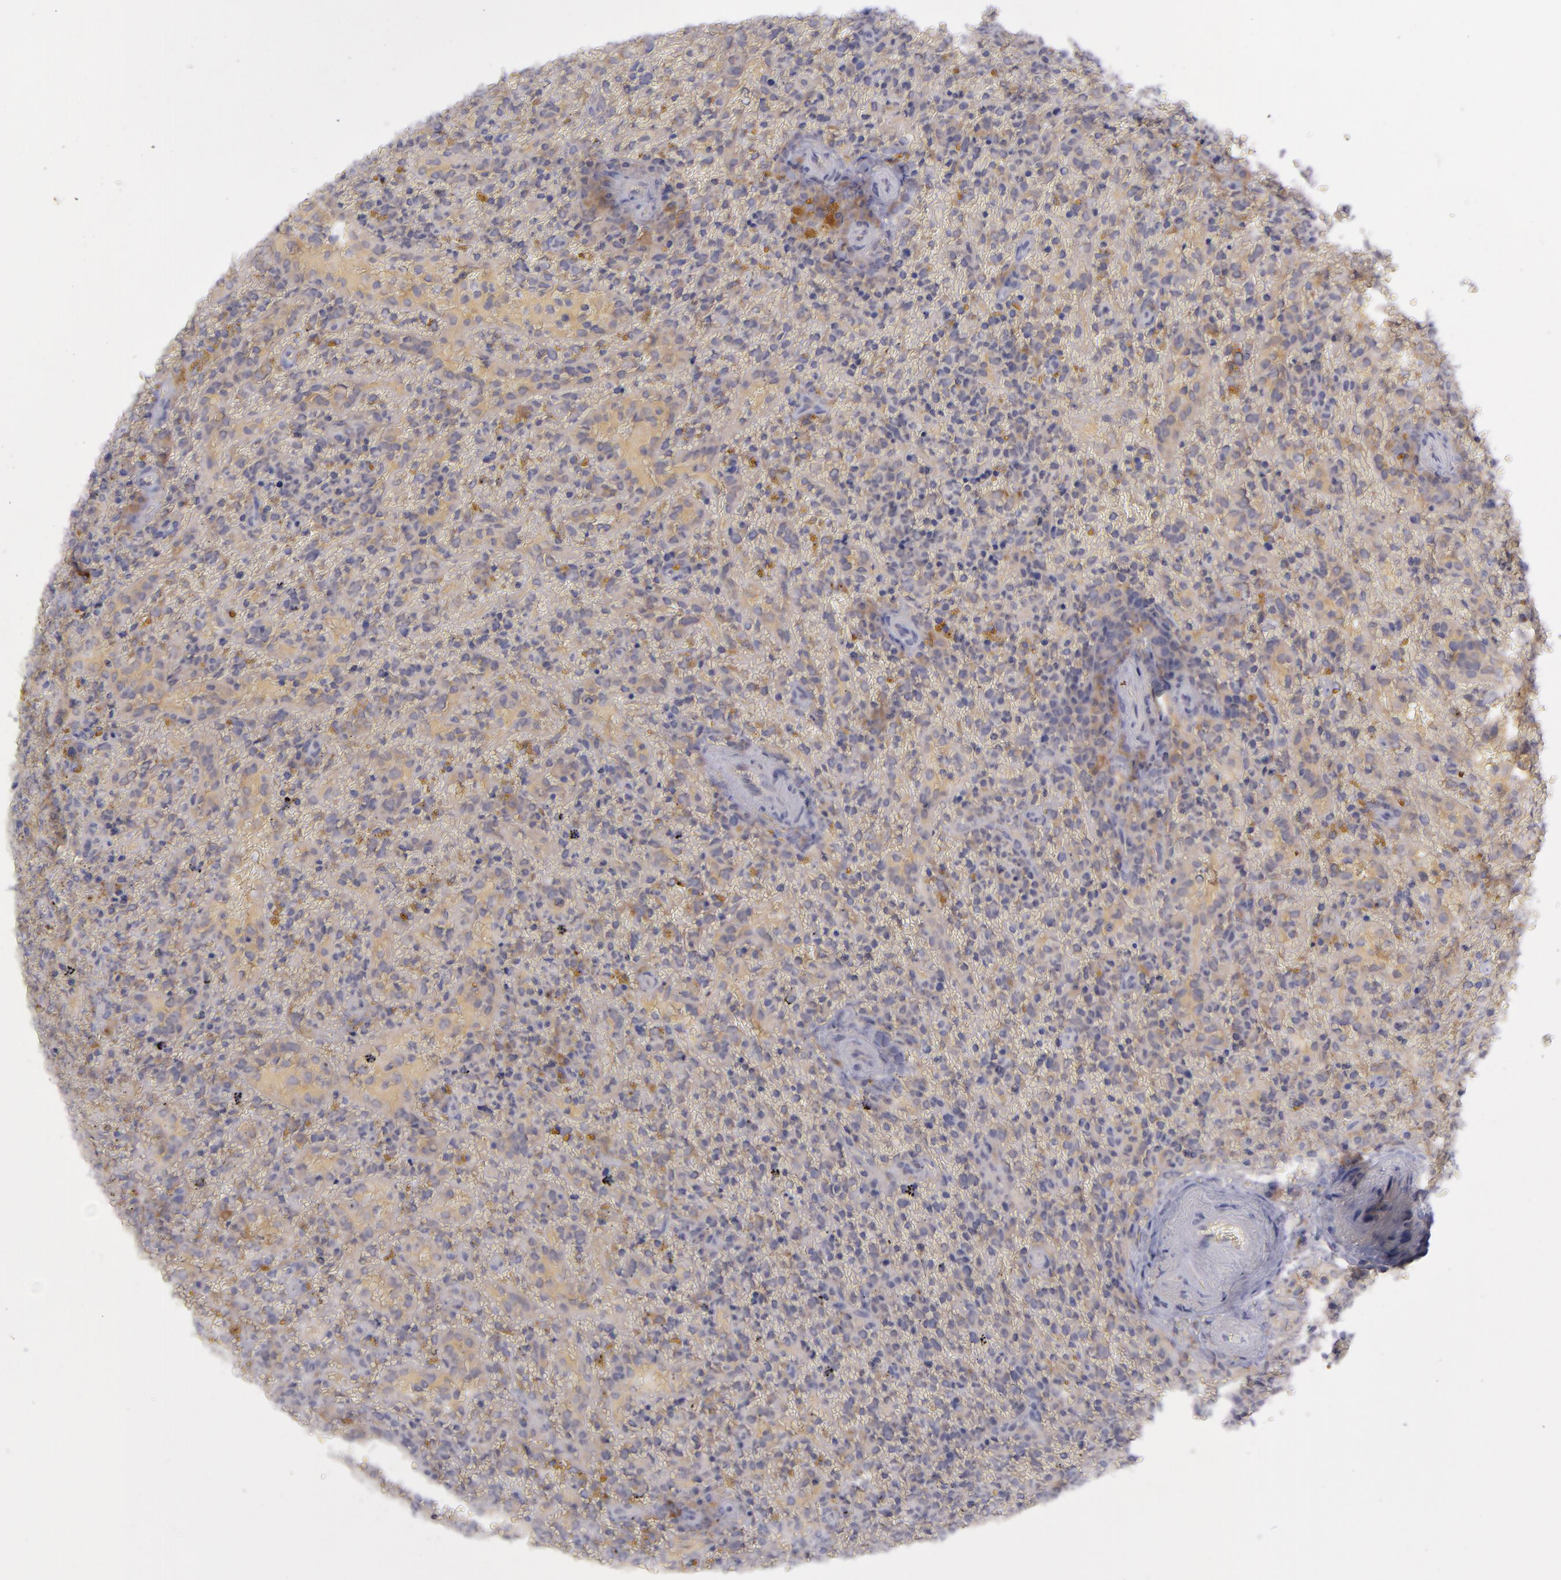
{"staining": {"intensity": "weak", "quantity": "25%-75%", "location": "cytoplasmic/membranous"}, "tissue": "lymphoma", "cell_type": "Tumor cells", "image_type": "cancer", "snomed": [{"axis": "morphology", "description": "Malignant lymphoma, non-Hodgkin's type, High grade"}, {"axis": "topography", "description": "Spleen"}, {"axis": "topography", "description": "Lymph node"}], "caption": "Immunohistochemistry (IHC) micrograph of neoplastic tissue: human lymphoma stained using immunohistochemistry (IHC) displays low levels of weak protein expression localized specifically in the cytoplasmic/membranous of tumor cells, appearing as a cytoplasmic/membranous brown color.", "gene": "EVPL", "patient": {"sex": "female", "age": 70}}